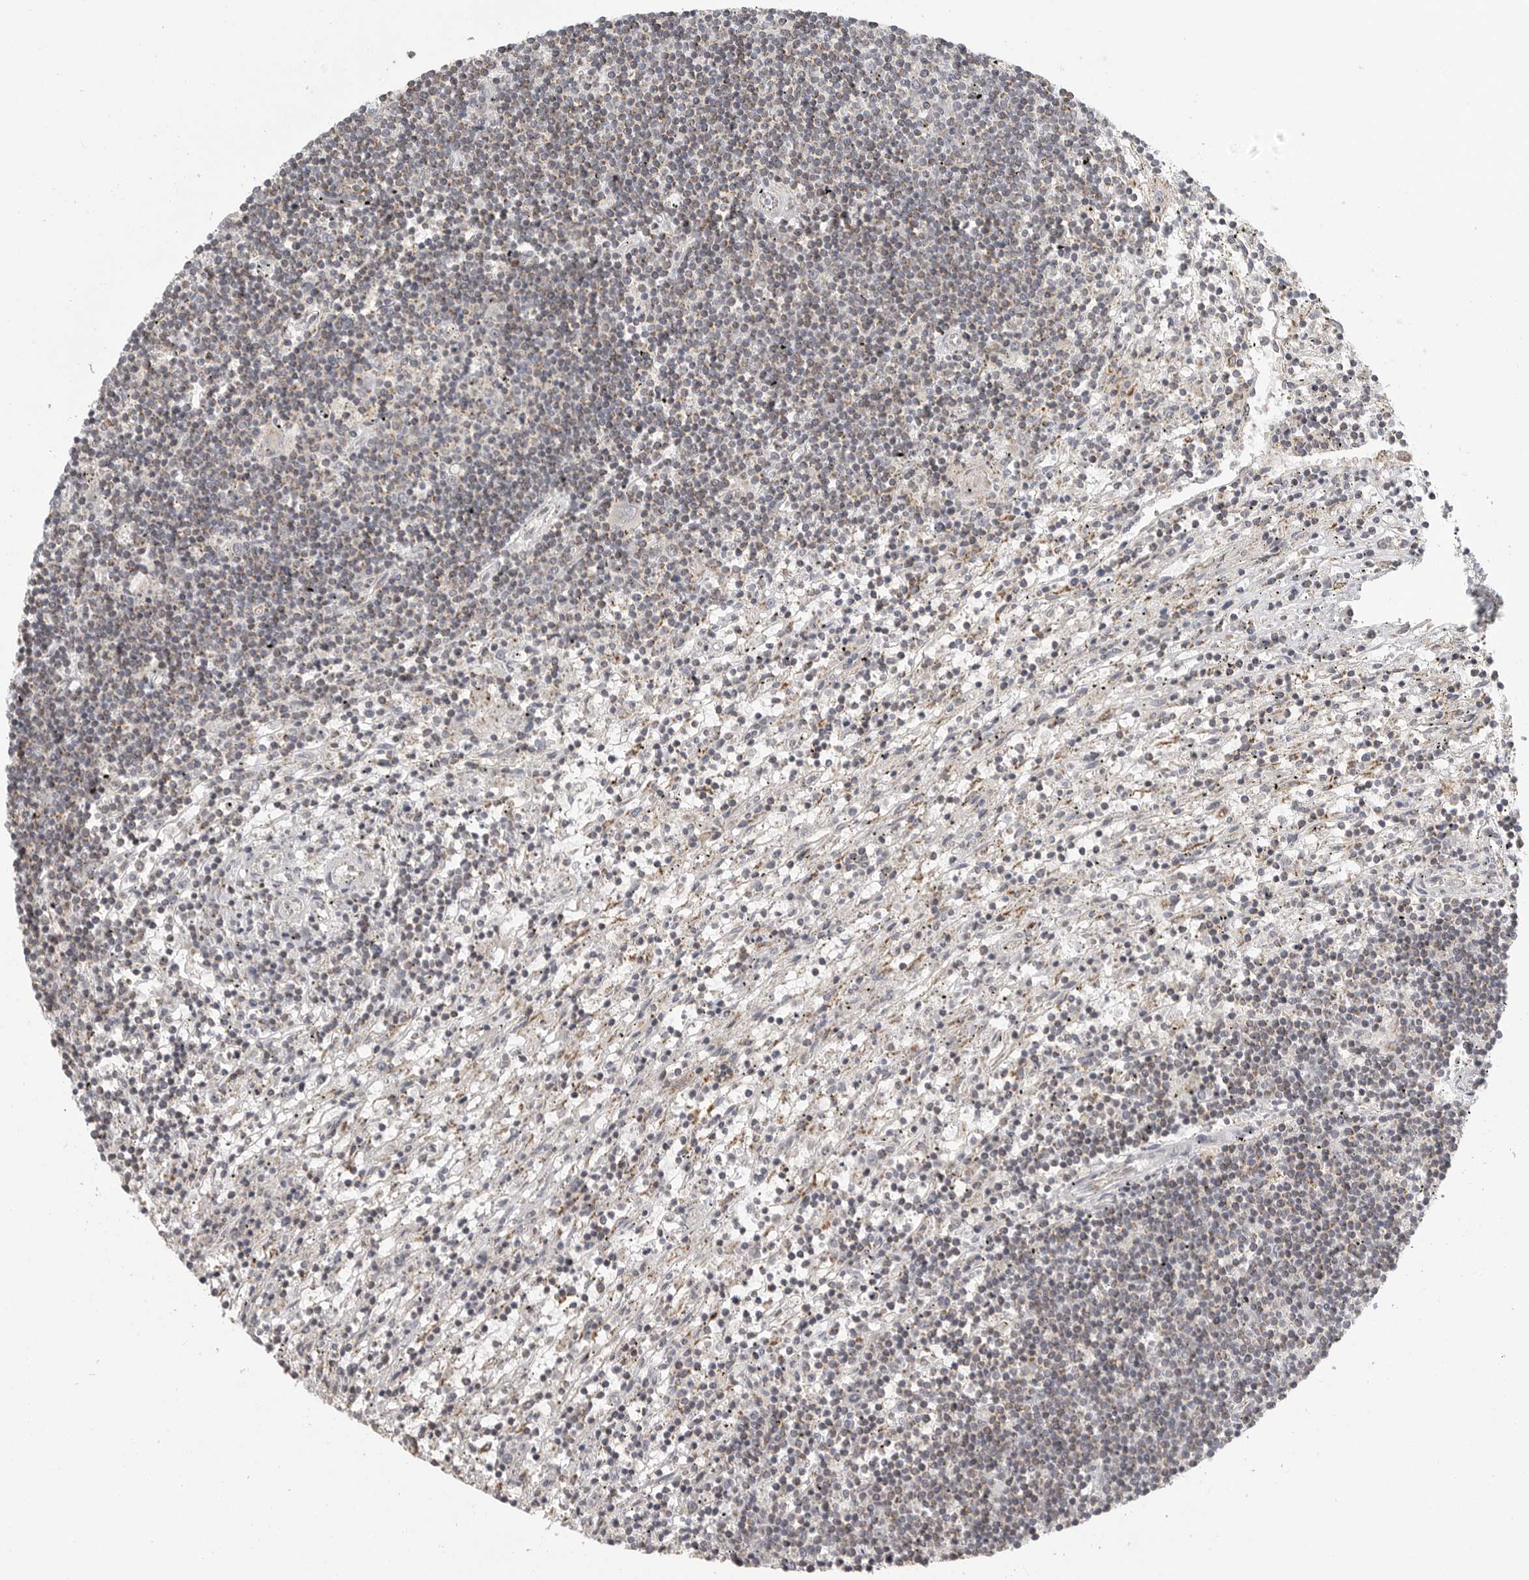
{"staining": {"intensity": "negative", "quantity": "none", "location": "none"}, "tissue": "lymphoma", "cell_type": "Tumor cells", "image_type": "cancer", "snomed": [{"axis": "morphology", "description": "Malignant lymphoma, non-Hodgkin's type, Low grade"}, {"axis": "topography", "description": "Spleen"}], "caption": "High magnification brightfield microscopy of malignant lymphoma, non-Hodgkin's type (low-grade) stained with DAB (brown) and counterstained with hematoxylin (blue): tumor cells show no significant staining. The staining was performed using DAB to visualize the protein expression in brown, while the nuclei were stained in blue with hematoxylin (Magnification: 20x).", "gene": "RXFP3", "patient": {"sex": "male", "age": 76}}